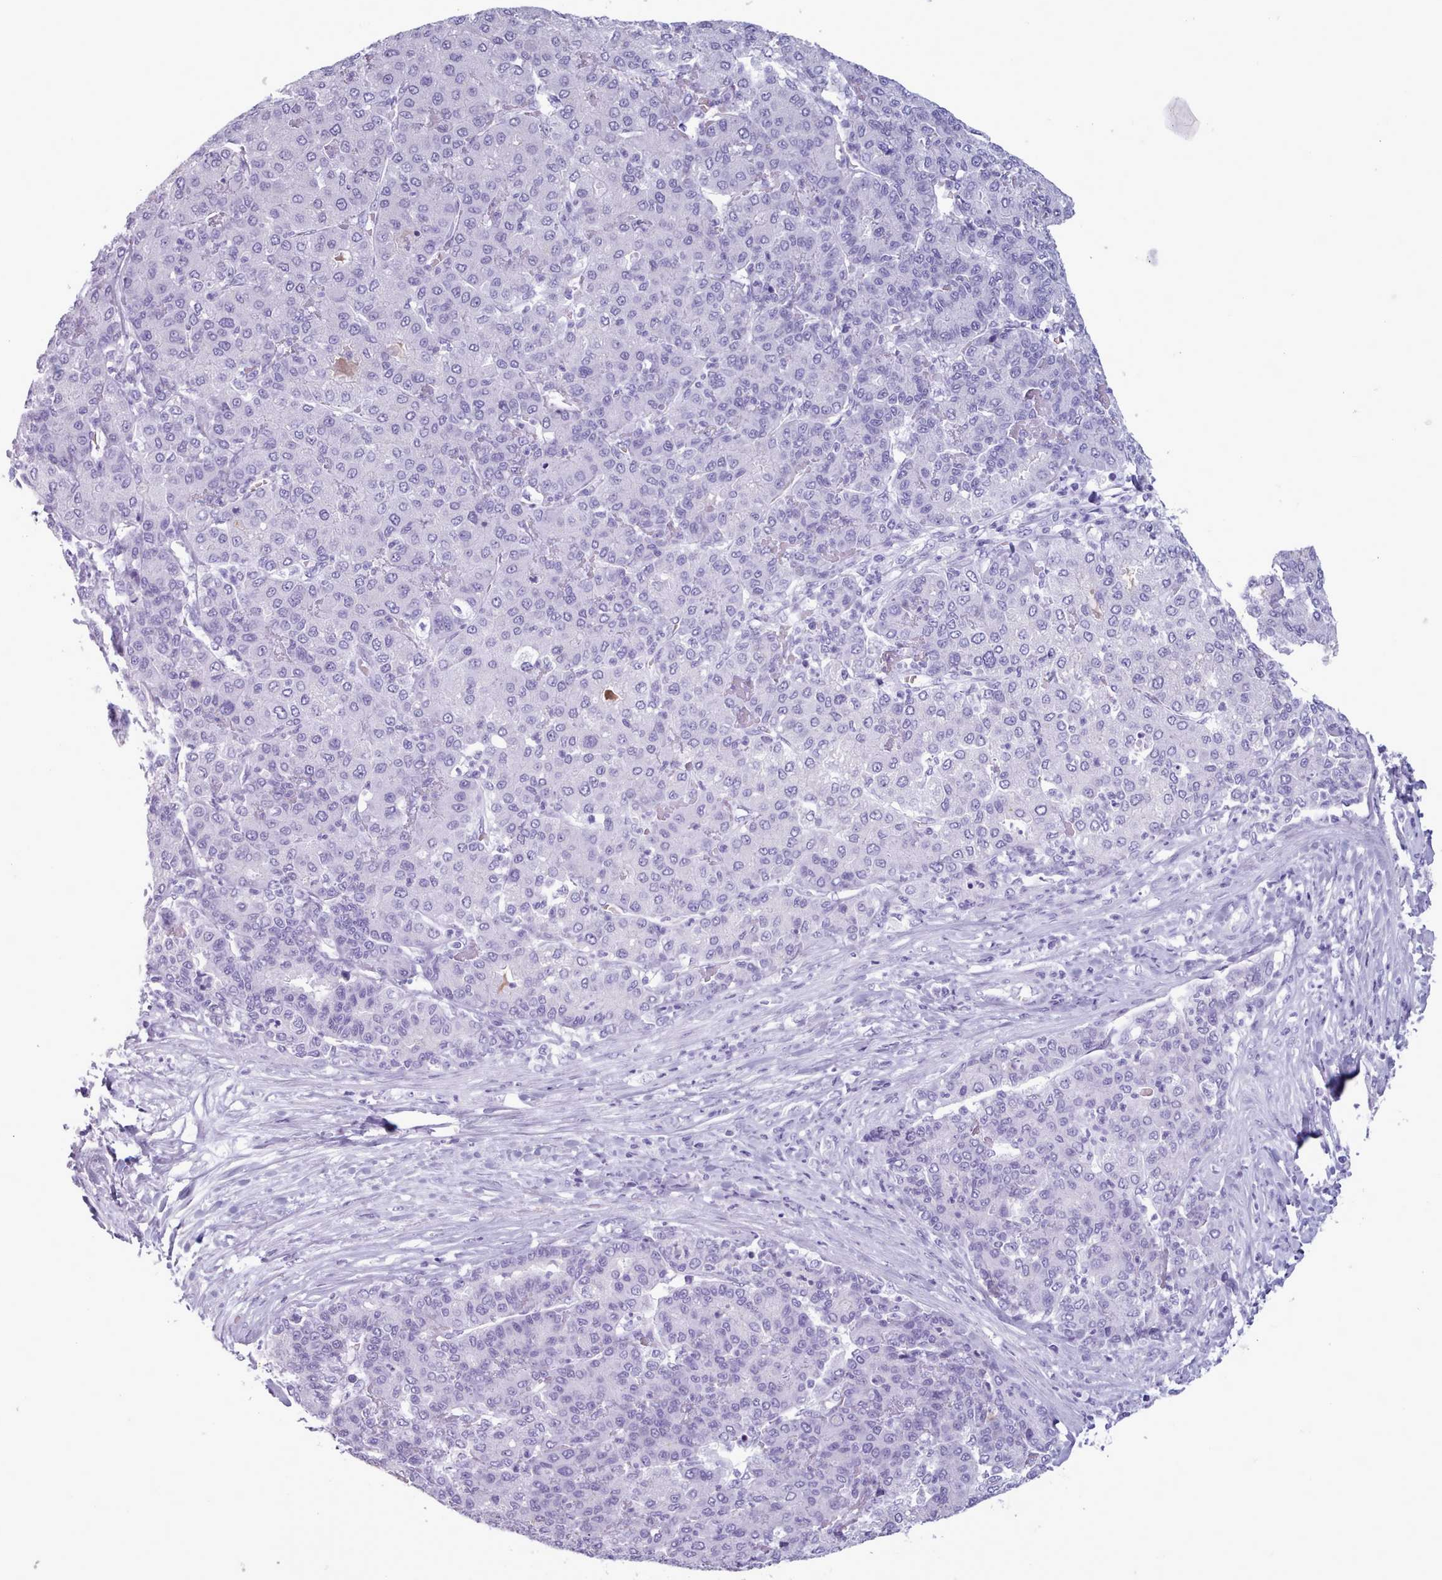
{"staining": {"intensity": "negative", "quantity": "none", "location": "none"}, "tissue": "liver cancer", "cell_type": "Tumor cells", "image_type": "cancer", "snomed": [{"axis": "morphology", "description": "Carcinoma, Hepatocellular, NOS"}, {"axis": "topography", "description": "Liver"}], "caption": "IHC image of liver hepatocellular carcinoma stained for a protein (brown), which reveals no positivity in tumor cells. (DAB immunohistochemistry visualized using brightfield microscopy, high magnification).", "gene": "ZNF43", "patient": {"sex": "male", "age": 65}}